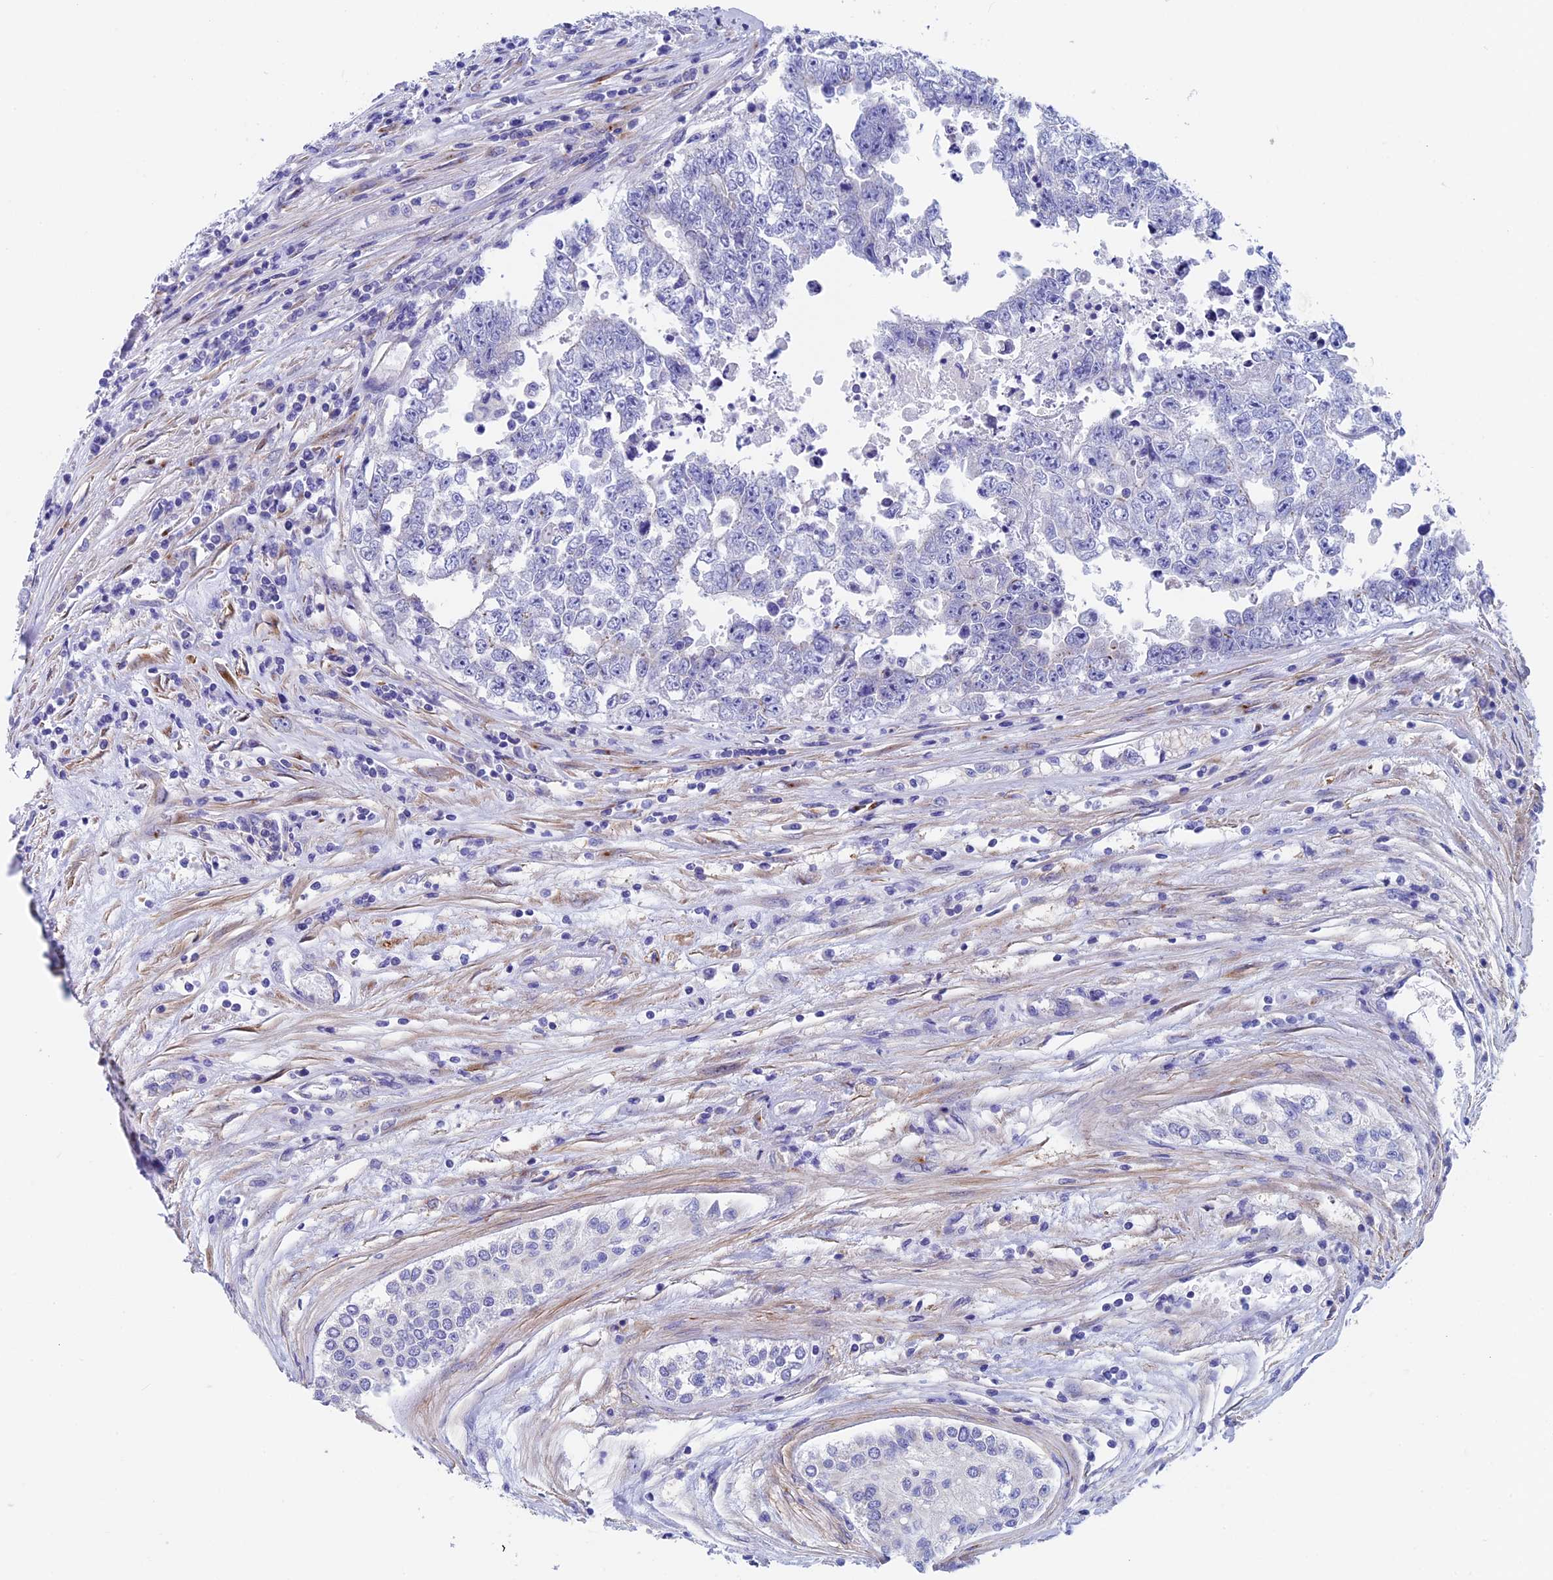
{"staining": {"intensity": "negative", "quantity": "none", "location": "none"}, "tissue": "testis cancer", "cell_type": "Tumor cells", "image_type": "cancer", "snomed": [{"axis": "morphology", "description": "Carcinoma, Embryonal, NOS"}, {"axis": "topography", "description": "Testis"}], "caption": "This is an immunohistochemistry (IHC) histopathology image of testis embryonal carcinoma. There is no positivity in tumor cells.", "gene": "ADH7", "patient": {"sex": "male", "age": 25}}